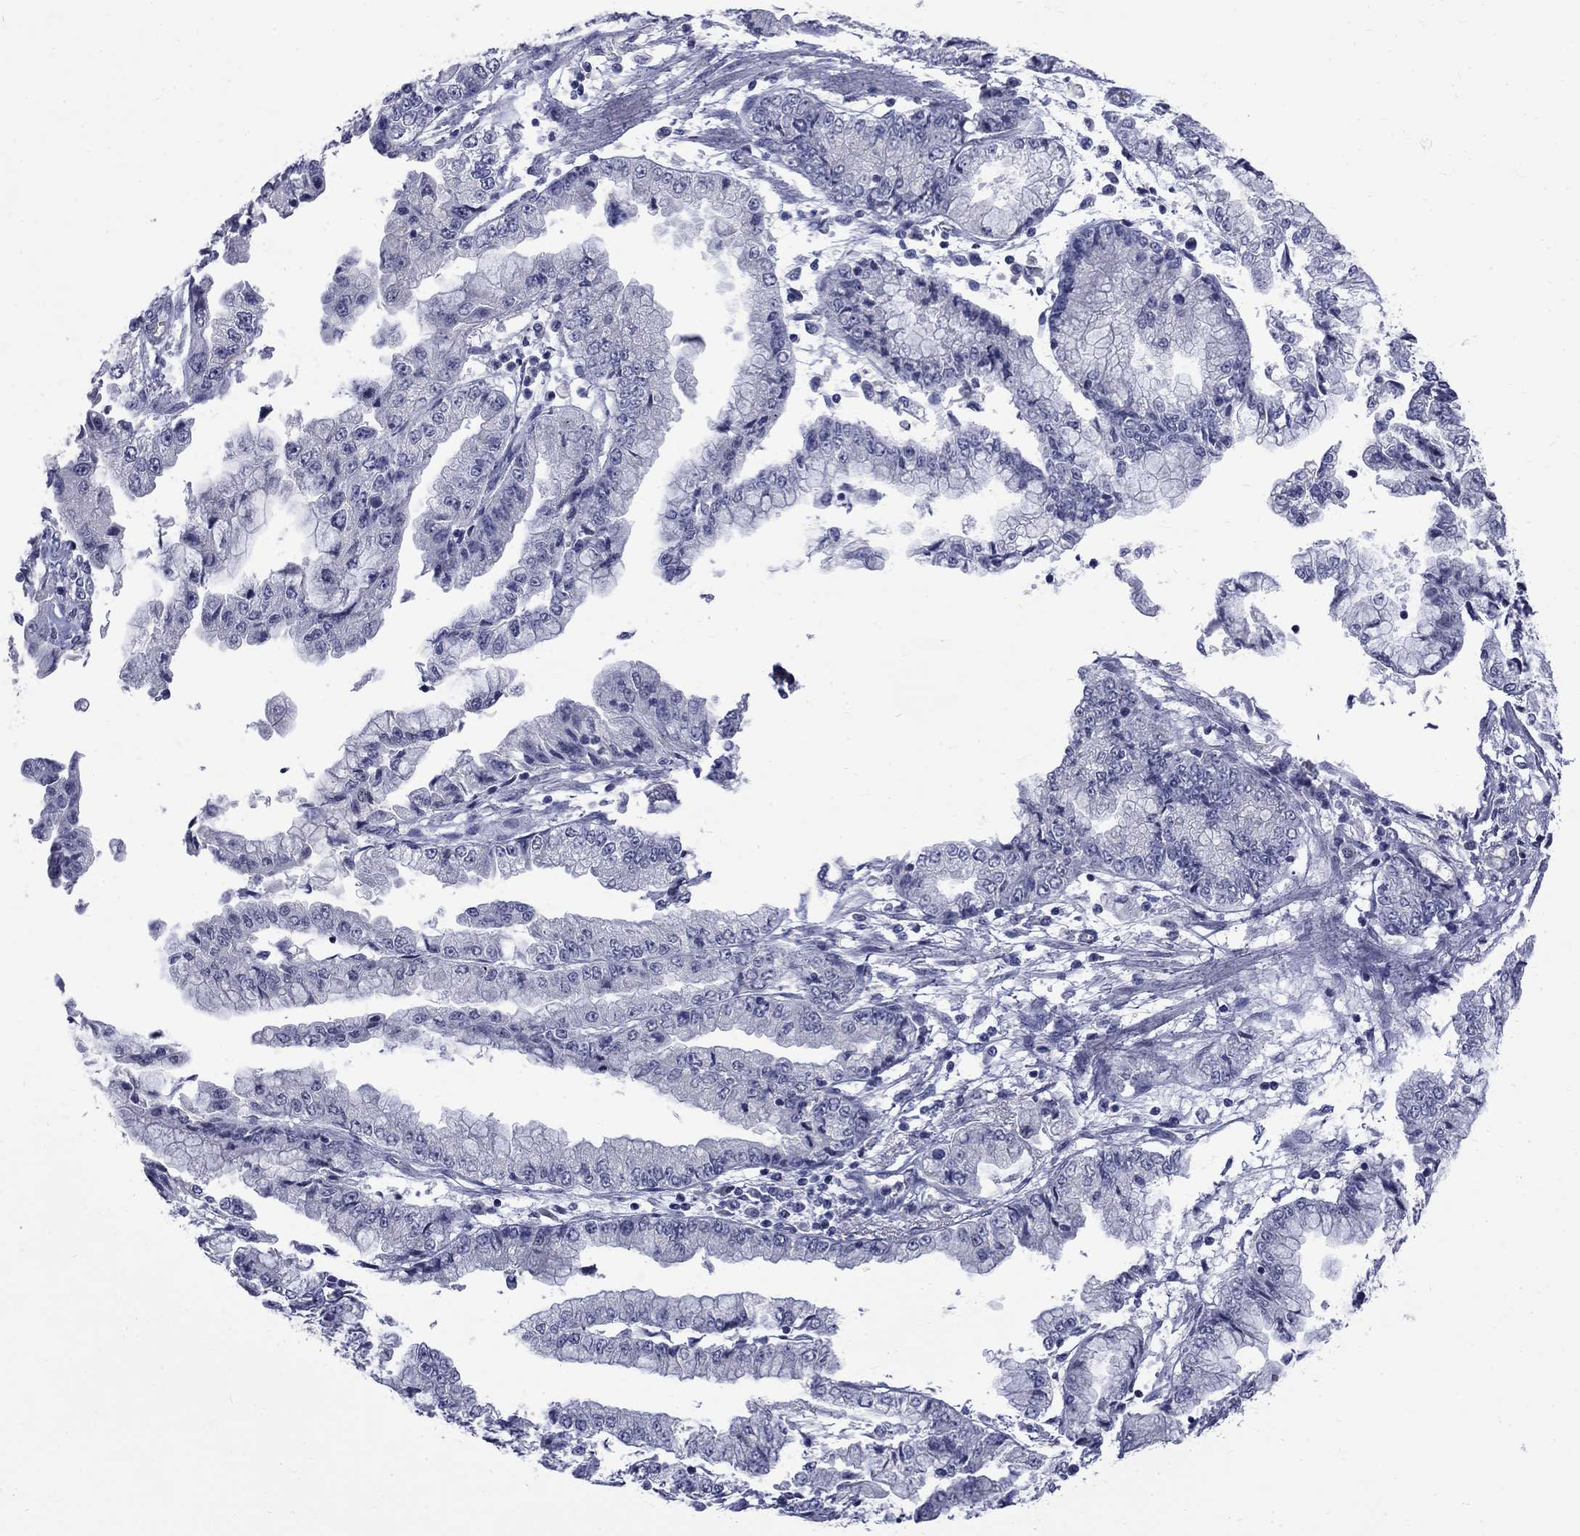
{"staining": {"intensity": "negative", "quantity": "none", "location": "none"}, "tissue": "stomach cancer", "cell_type": "Tumor cells", "image_type": "cancer", "snomed": [{"axis": "morphology", "description": "Adenocarcinoma, NOS"}, {"axis": "topography", "description": "Stomach, upper"}], "caption": "Immunohistochemistry (IHC) of stomach cancer (adenocarcinoma) displays no positivity in tumor cells.", "gene": "CTNND2", "patient": {"sex": "female", "age": 74}}